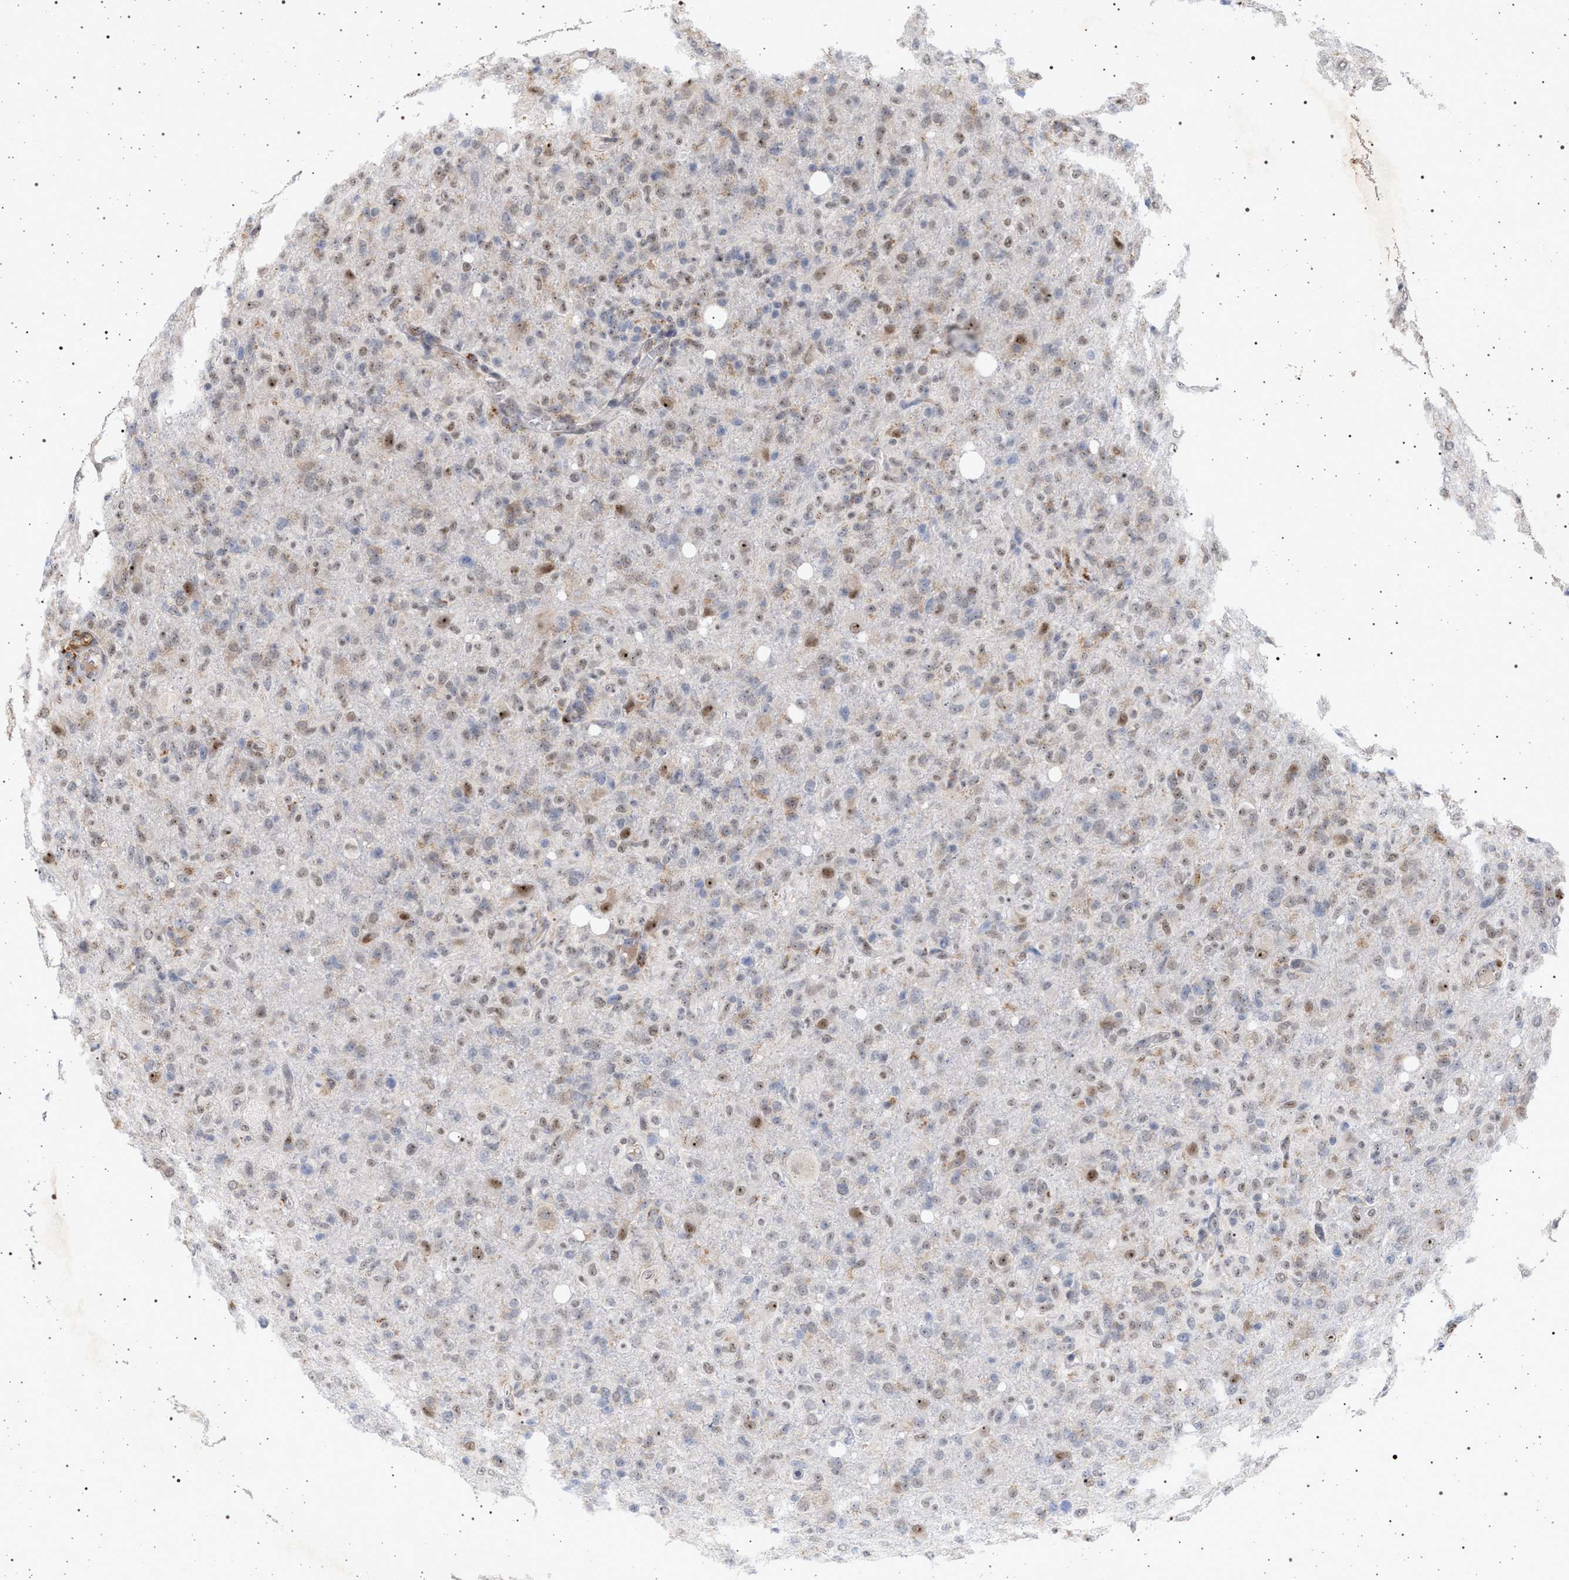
{"staining": {"intensity": "moderate", "quantity": "<25%", "location": "cytoplasmic/membranous,nuclear"}, "tissue": "glioma", "cell_type": "Tumor cells", "image_type": "cancer", "snomed": [{"axis": "morphology", "description": "Glioma, malignant, High grade"}, {"axis": "topography", "description": "Brain"}], "caption": "High-grade glioma (malignant) stained for a protein shows moderate cytoplasmic/membranous and nuclear positivity in tumor cells.", "gene": "ELAC2", "patient": {"sex": "female", "age": 57}}